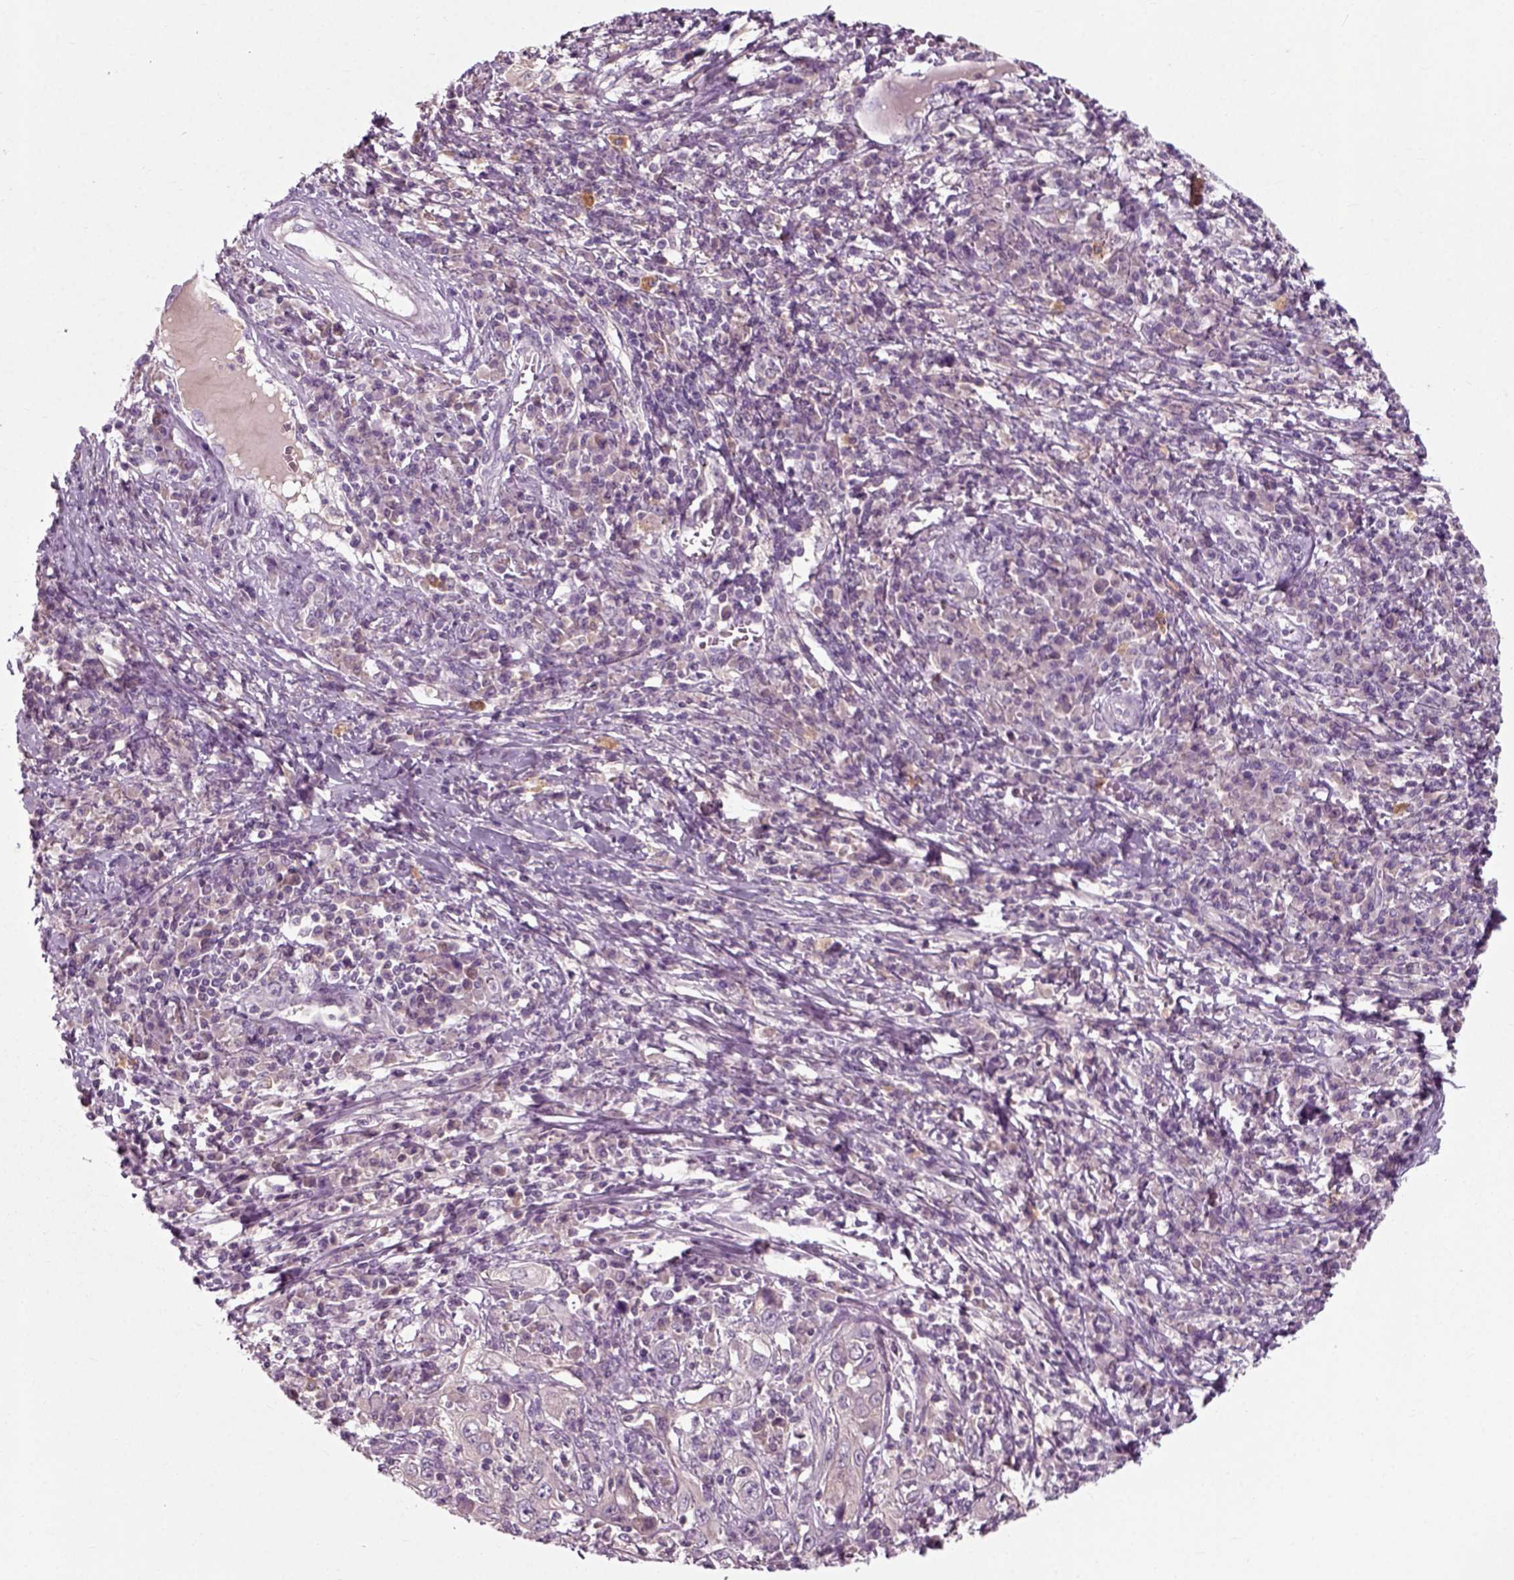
{"staining": {"intensity": "negative", "quantity": "none", "location": "none"}, "tissue": "cervical cancer", "cell_type": "Tumor cells", "image_type": "cancer", "snomed": [{"axis": "morphology", "description": "Squamous cell carcinoma, NOS"}, {"axis": "topography", "description": "Cervix"}], "caption": "The micrograph demonstrates no staining of tumor cells in cervical cancer.", "gene": "RND2", "patient": {"sex": "female", "age": 46}}